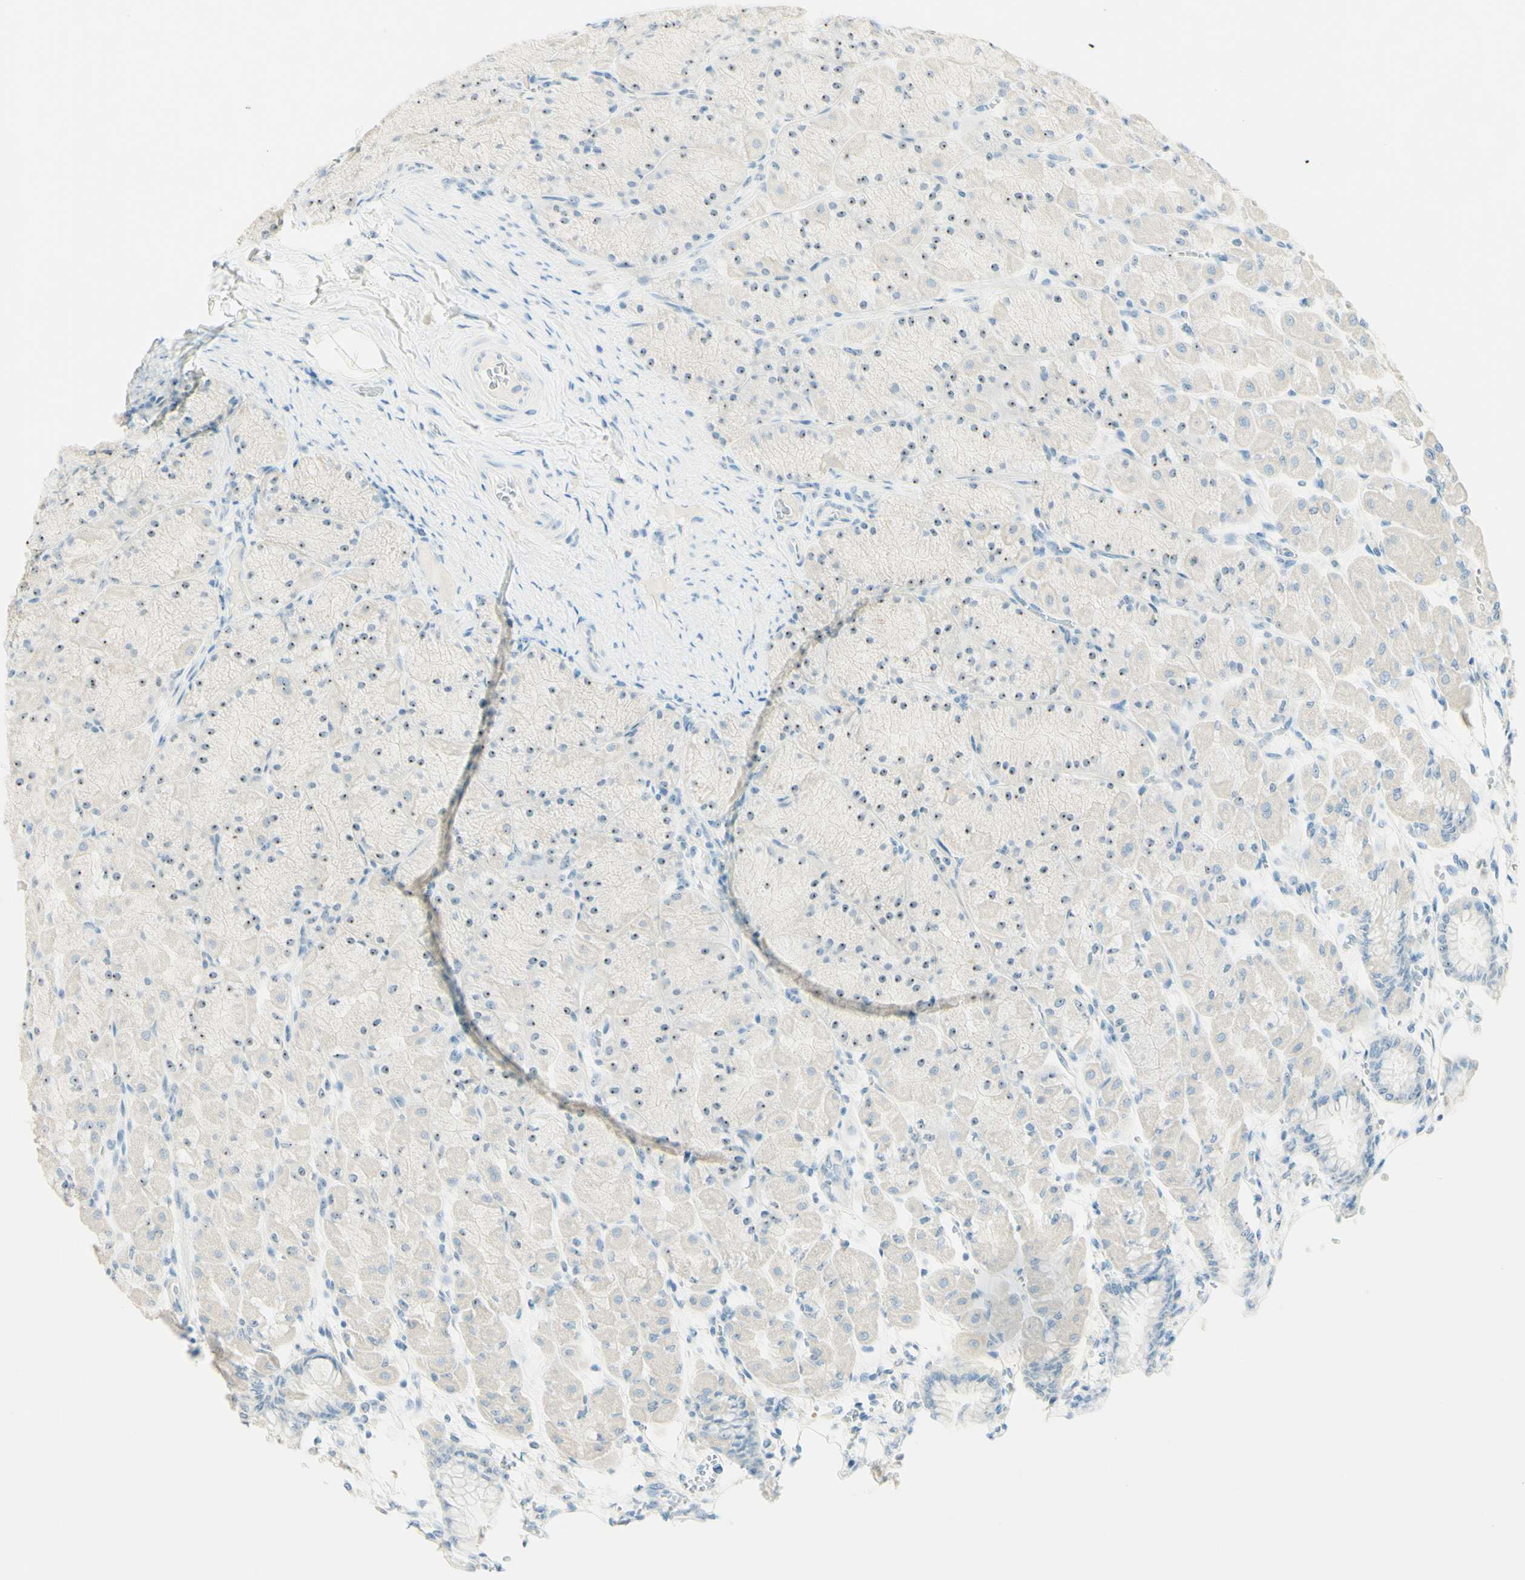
{"staining": {"intensity": "moderate", "quantity": "<25%", "location": "nuclear"}, "tissue": "stomach", "cell_type": "Glandular cells", "image_type": "normal", "snomed": [{"axis": "morphology", "description": "Normal tissue, NOS"}, {"axis": "topography", "description": "Stomach, upper"}], "caption": "Glandular cells reveal moderate nuclear expression in approximately <25% of cells in unremarkable stomach.", "gene": "FMR1NB", "patient": {"sex": "female", "age": 56}}